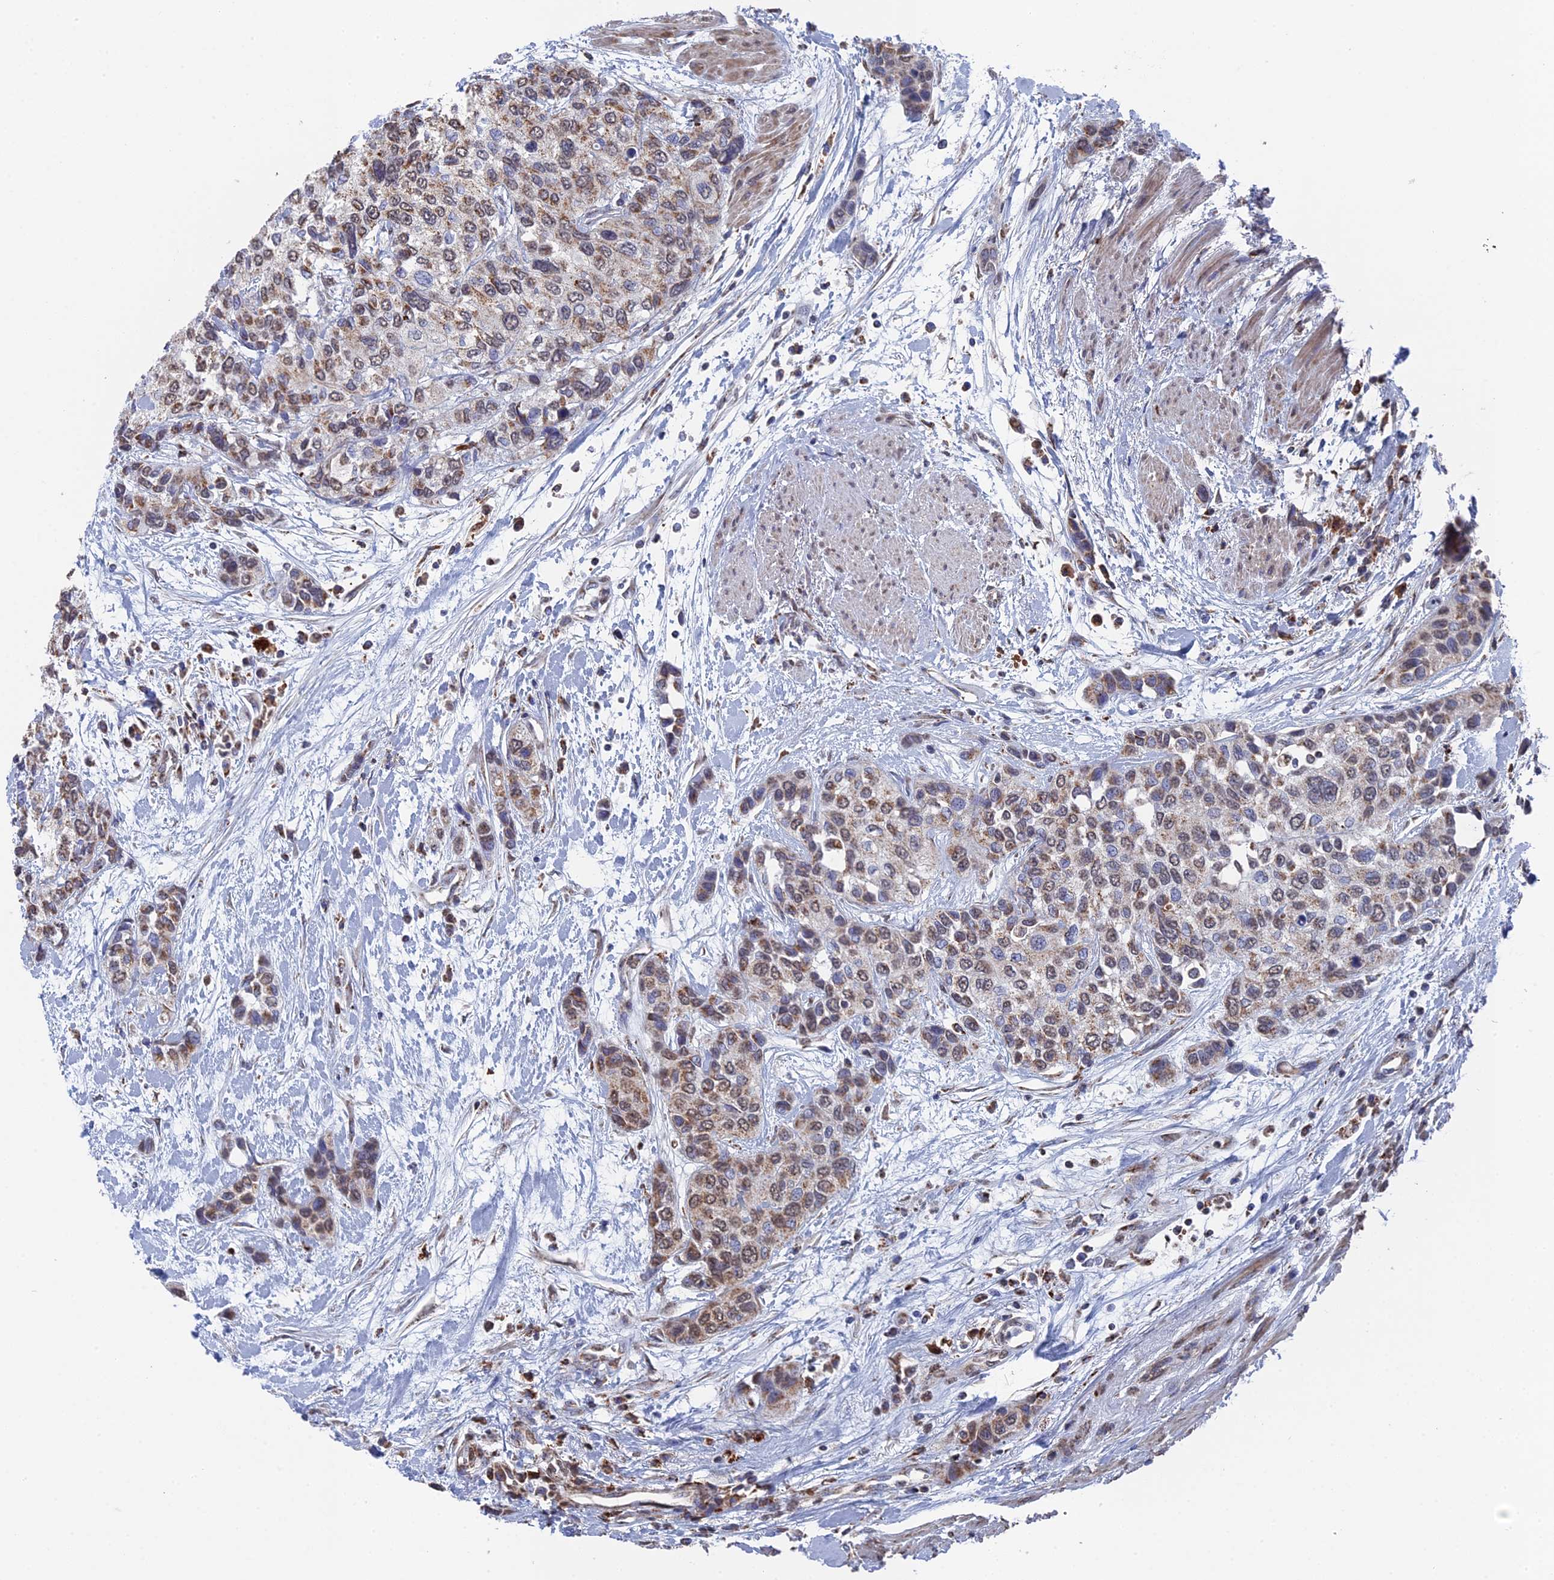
{"staining": {"intensity": "moderate", "quantity": "25%-75%", "location": "cytoplasmic/membranous,nuclear"}, "tissue": "urothelial cancer", "cell_type": "Tumor cells", "image_type": "cancer", "snomed": [{"axis": "morphology", "description": "Normal tissue, NOS"}, {"axis": "morphology", "description": "Urothelial carcinoma, High grade"}, {"axis": "topography", "description": "Vascular tissue"}, {"axis": "topography", "description": "Urinary bladder"}], "caption": "An immunohistochemistry (IHC) image of neoplastic tissue is shown. Protein staining in brown highlights moderate cytoplasmic/membranous and nuclear positivity in urothelial carcinoma (high-grade) within tumor cells.", "gene": "SMG9", "patient": {"sex": "female", "age": 56}}